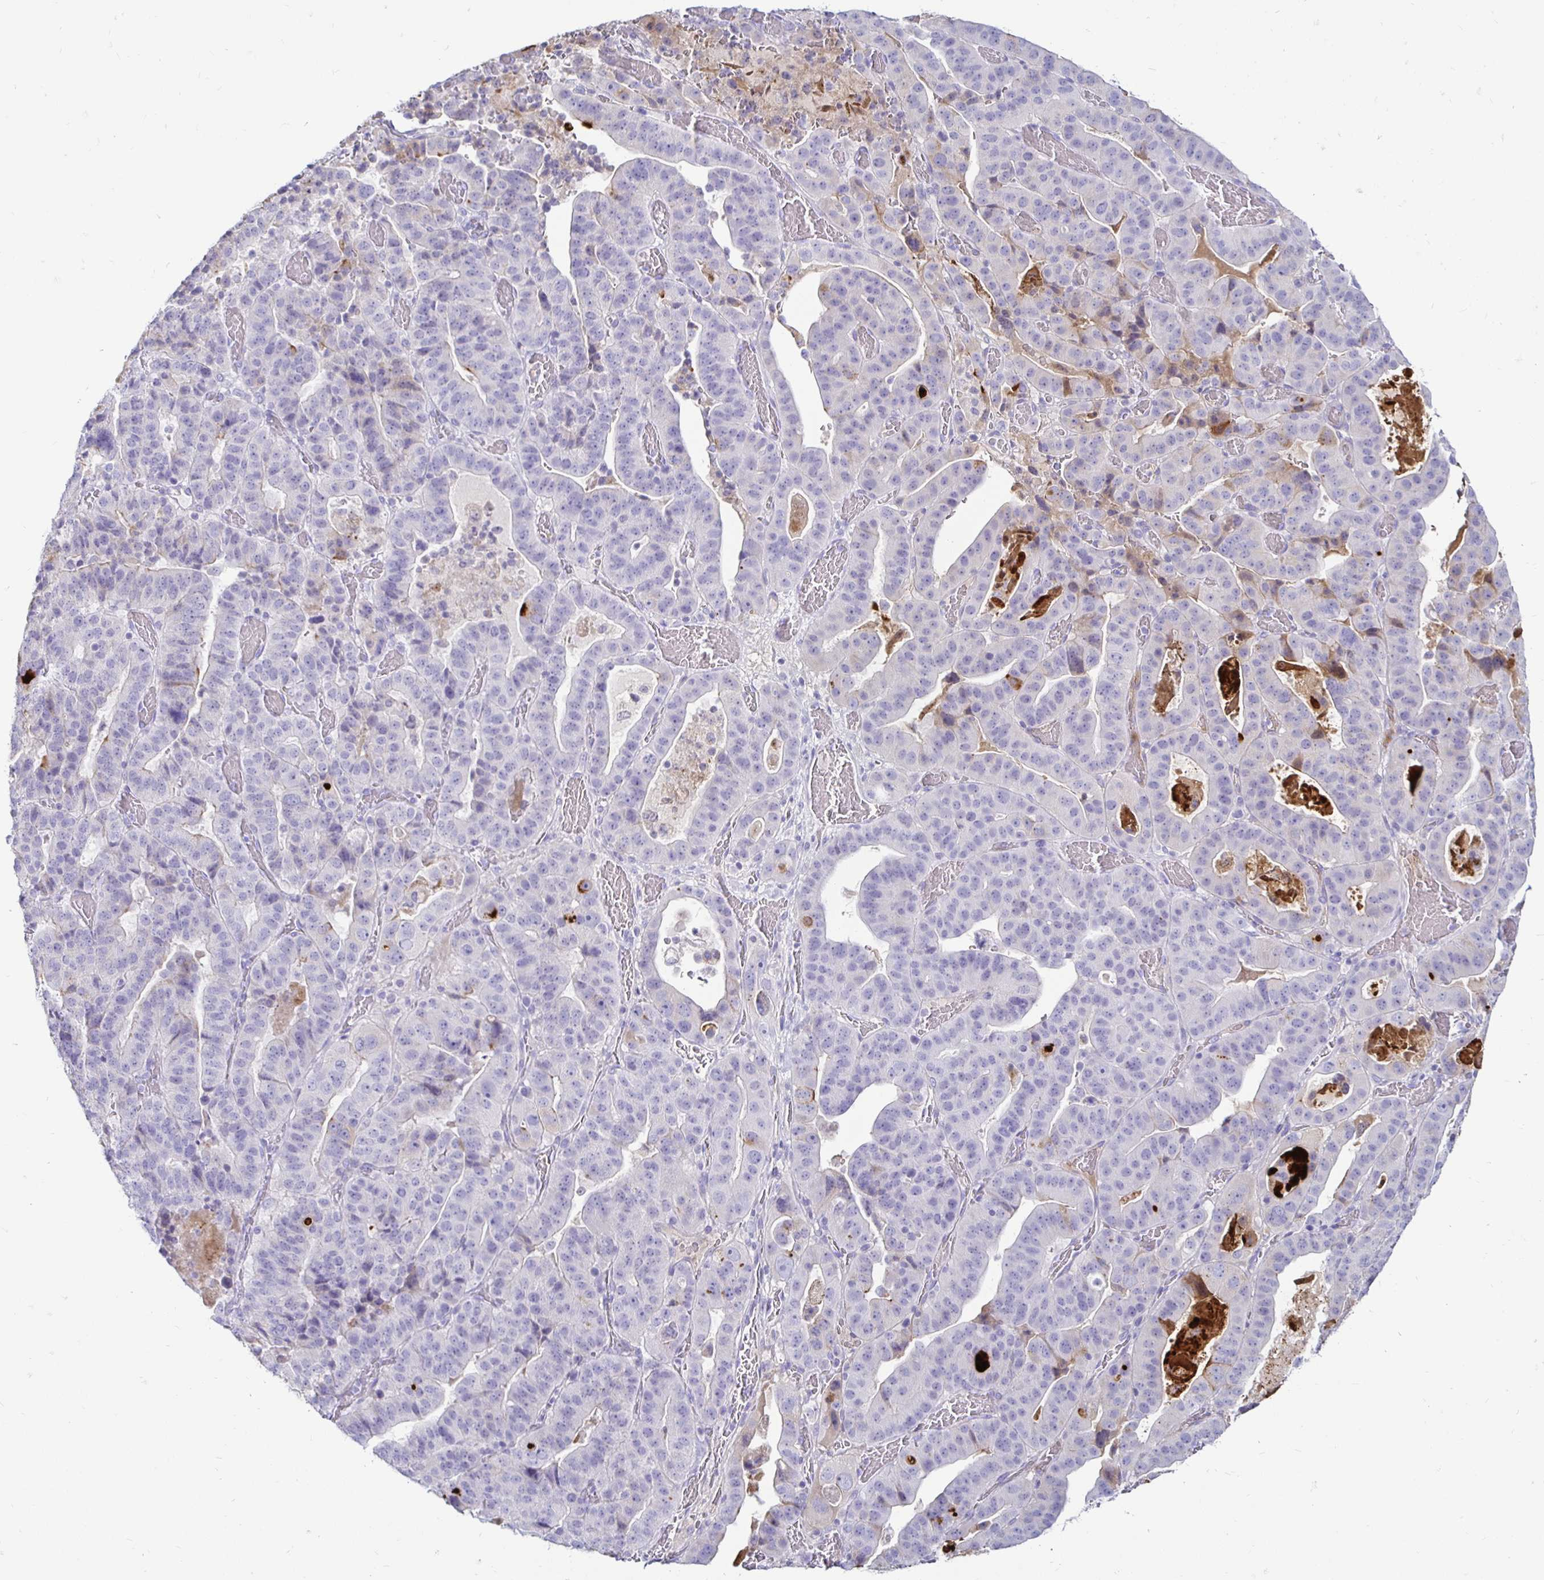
{"staining": {"intensity": "negative", "quantity": "none", "location": "none"}, "tissue": "stomach cancer", "cell_type": "Tumor cells", "image_type": "cancer", "snomed": [{"axis": "morphology", "description": "Adenocarcinoma, NOS"}, {"axis": "topography", "description": "Stomach"}], "caption": "Immunohistochemistry (IHC) histopathology image of neoplastic tissue: human stomach cancer (adenocarcinoma) stained with DAB displays no significant protein staining in tumor cells.", "gene": "TIMP1", "patient": {"sex": "male", "age": 48}}